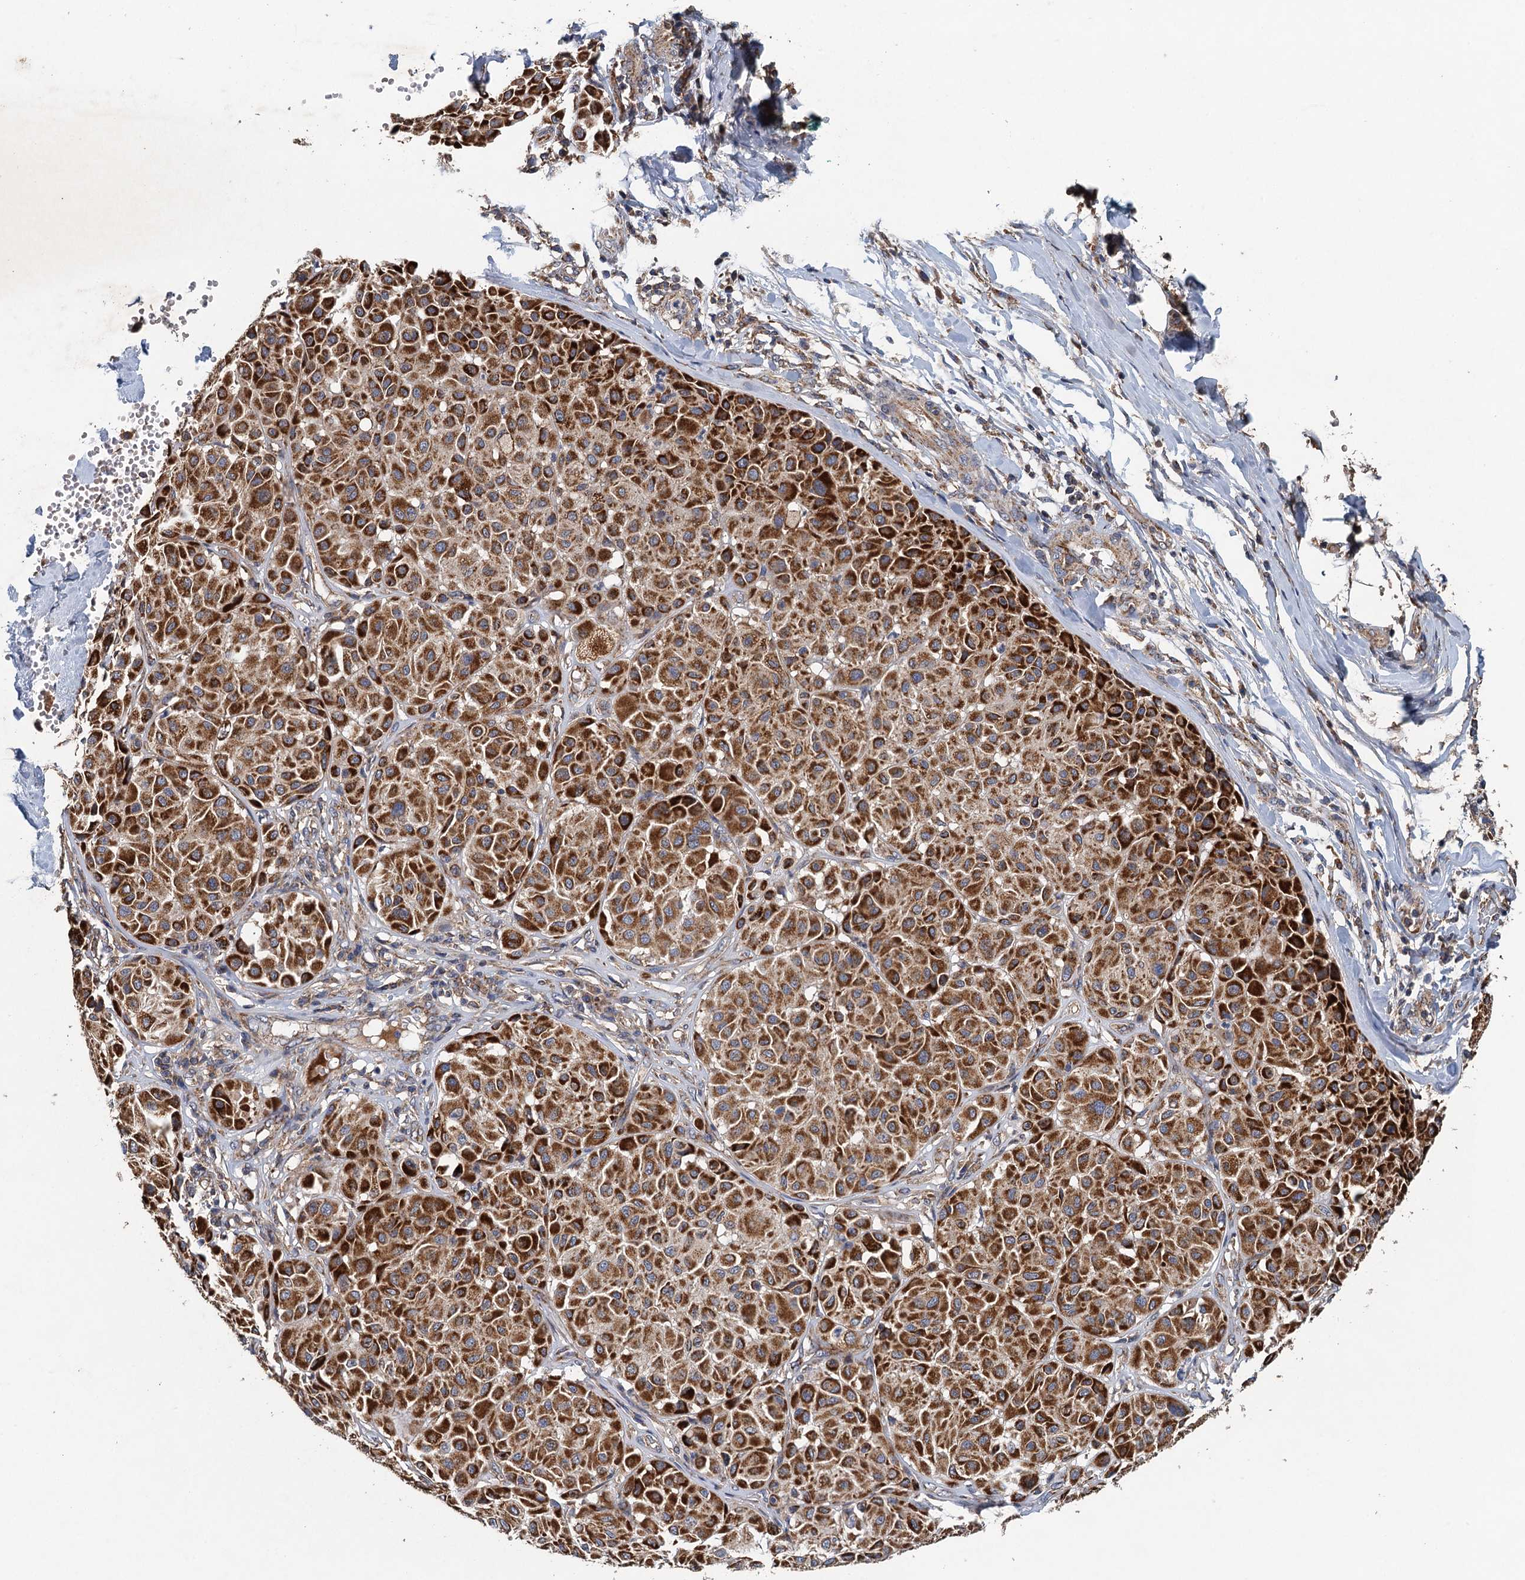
{"staining": {"intensity": "strong", "quantity": ">75%", "location": "cytoplasmic/membranous"}, "tissue": "melanoma", "cell_type": "Tumor cells", "image_type": "cancer", "snomed": [{"axis": "morphology", "description": "Malignant melanoma, Metastatic site"}, {"axis": "topography", "description": "Soft tissue"}], "caption": "An immunohistochemistry (IHC) image of neoplastic tissue is shown. Protein staining in brown highlights strong cytoplasmic/membranous positivity in malignant melanoma (metastatic site) within tumor cells. (brown staining indicates protein expression, while blue staining denotes nuclei).", "gene": "BCS1L", "patient": {"sex": "male", "age": 41}}